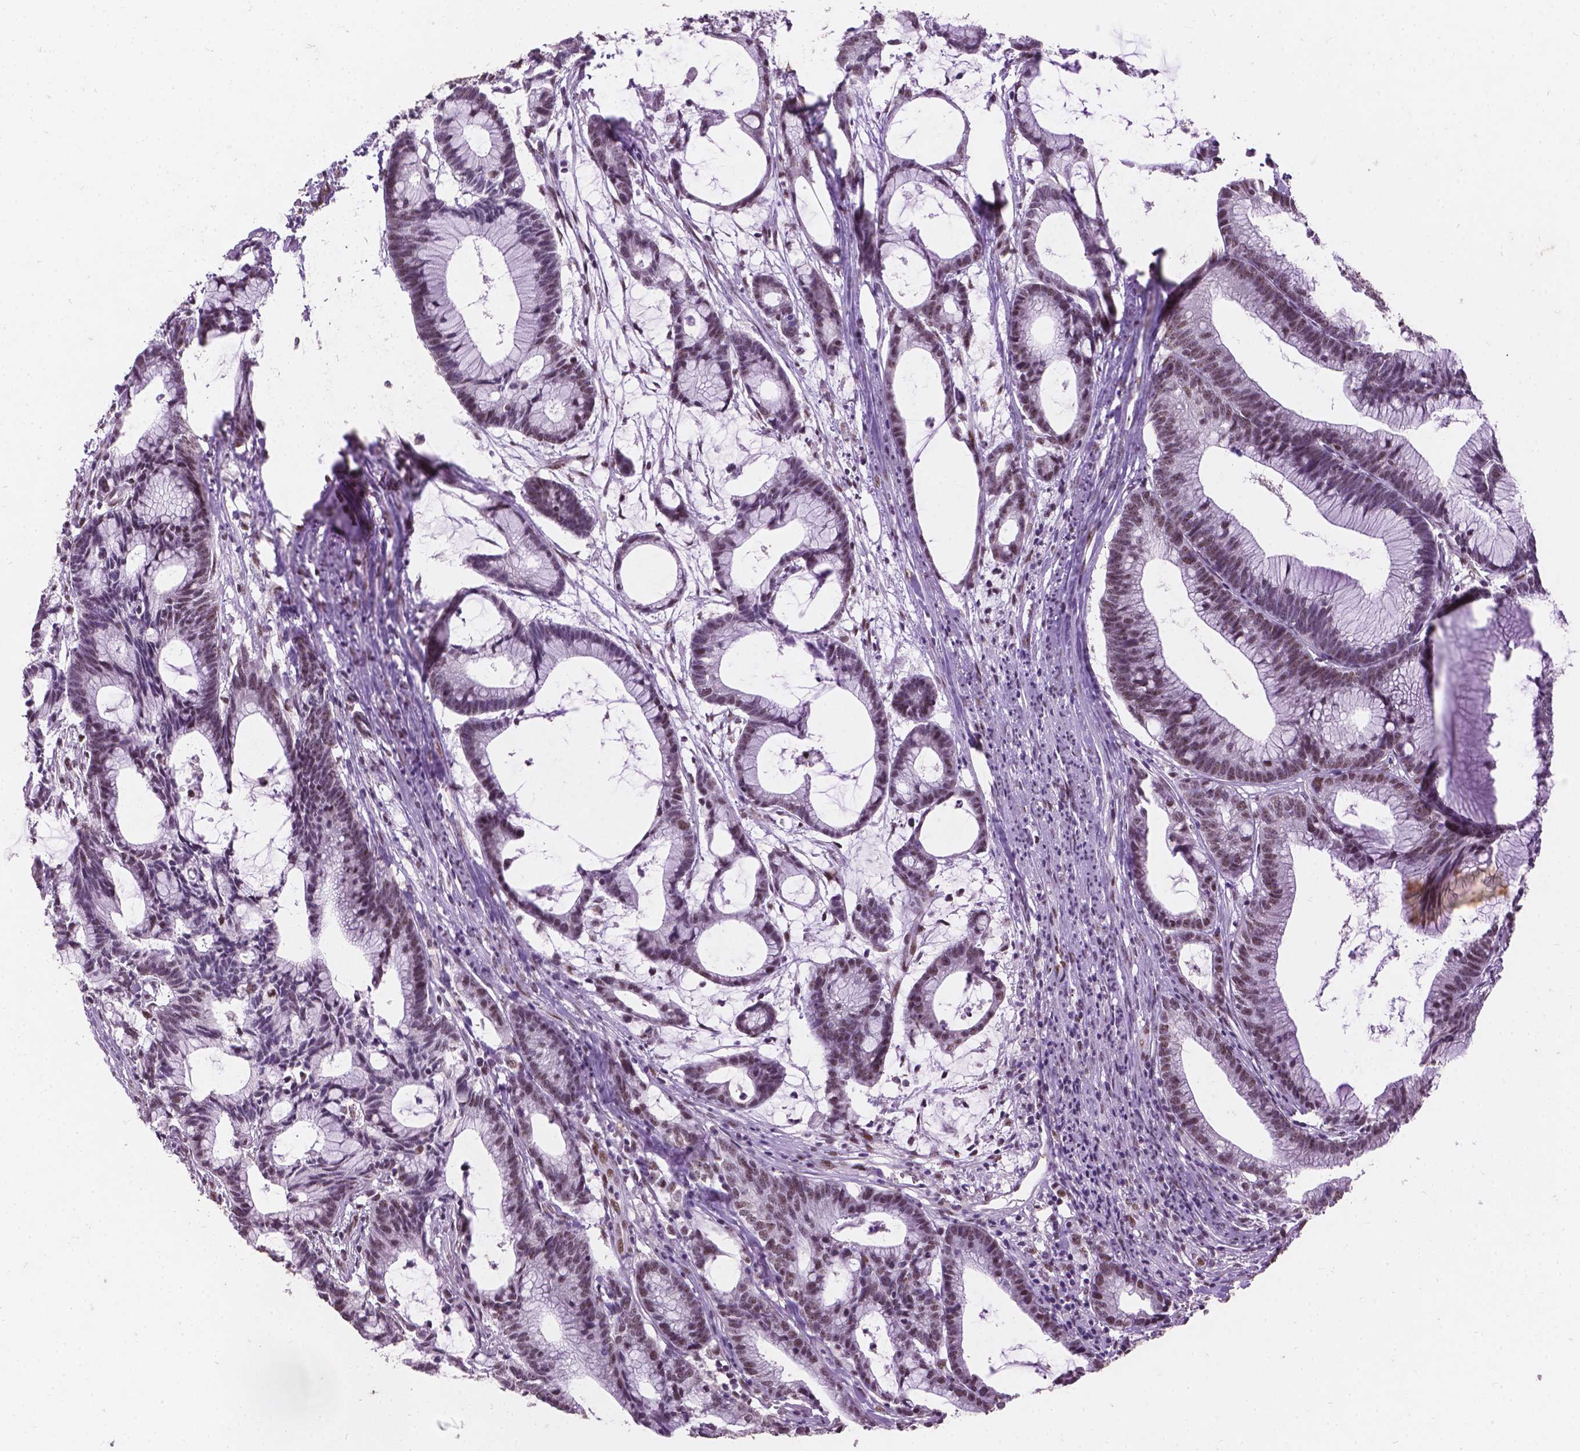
{"staining": {"intensity": "weak", "quantity": "25%-75%", "location": "nuclear"}, "tissue": "colorectal cancer", "cell_type": "Tumor cells", "image_type": "cancer", "snomed": [{"axis": "morphology", "description": "Adenocarcinoma, NOS"}, {"axis": "topography", "description": "Colon"}], "caption": "Immunohistochemistry (IHC) photomicrograph of neoplastic tissue: human colorectal cancer stained using immunohistochemistry (IHC) exhibits low levels of weak protein expression localized specifically in the nuclear of tumor cells, appearing as a nuclear brown color.", "gene": "COIL", "patient": {"sex": "female", "age": 78}}